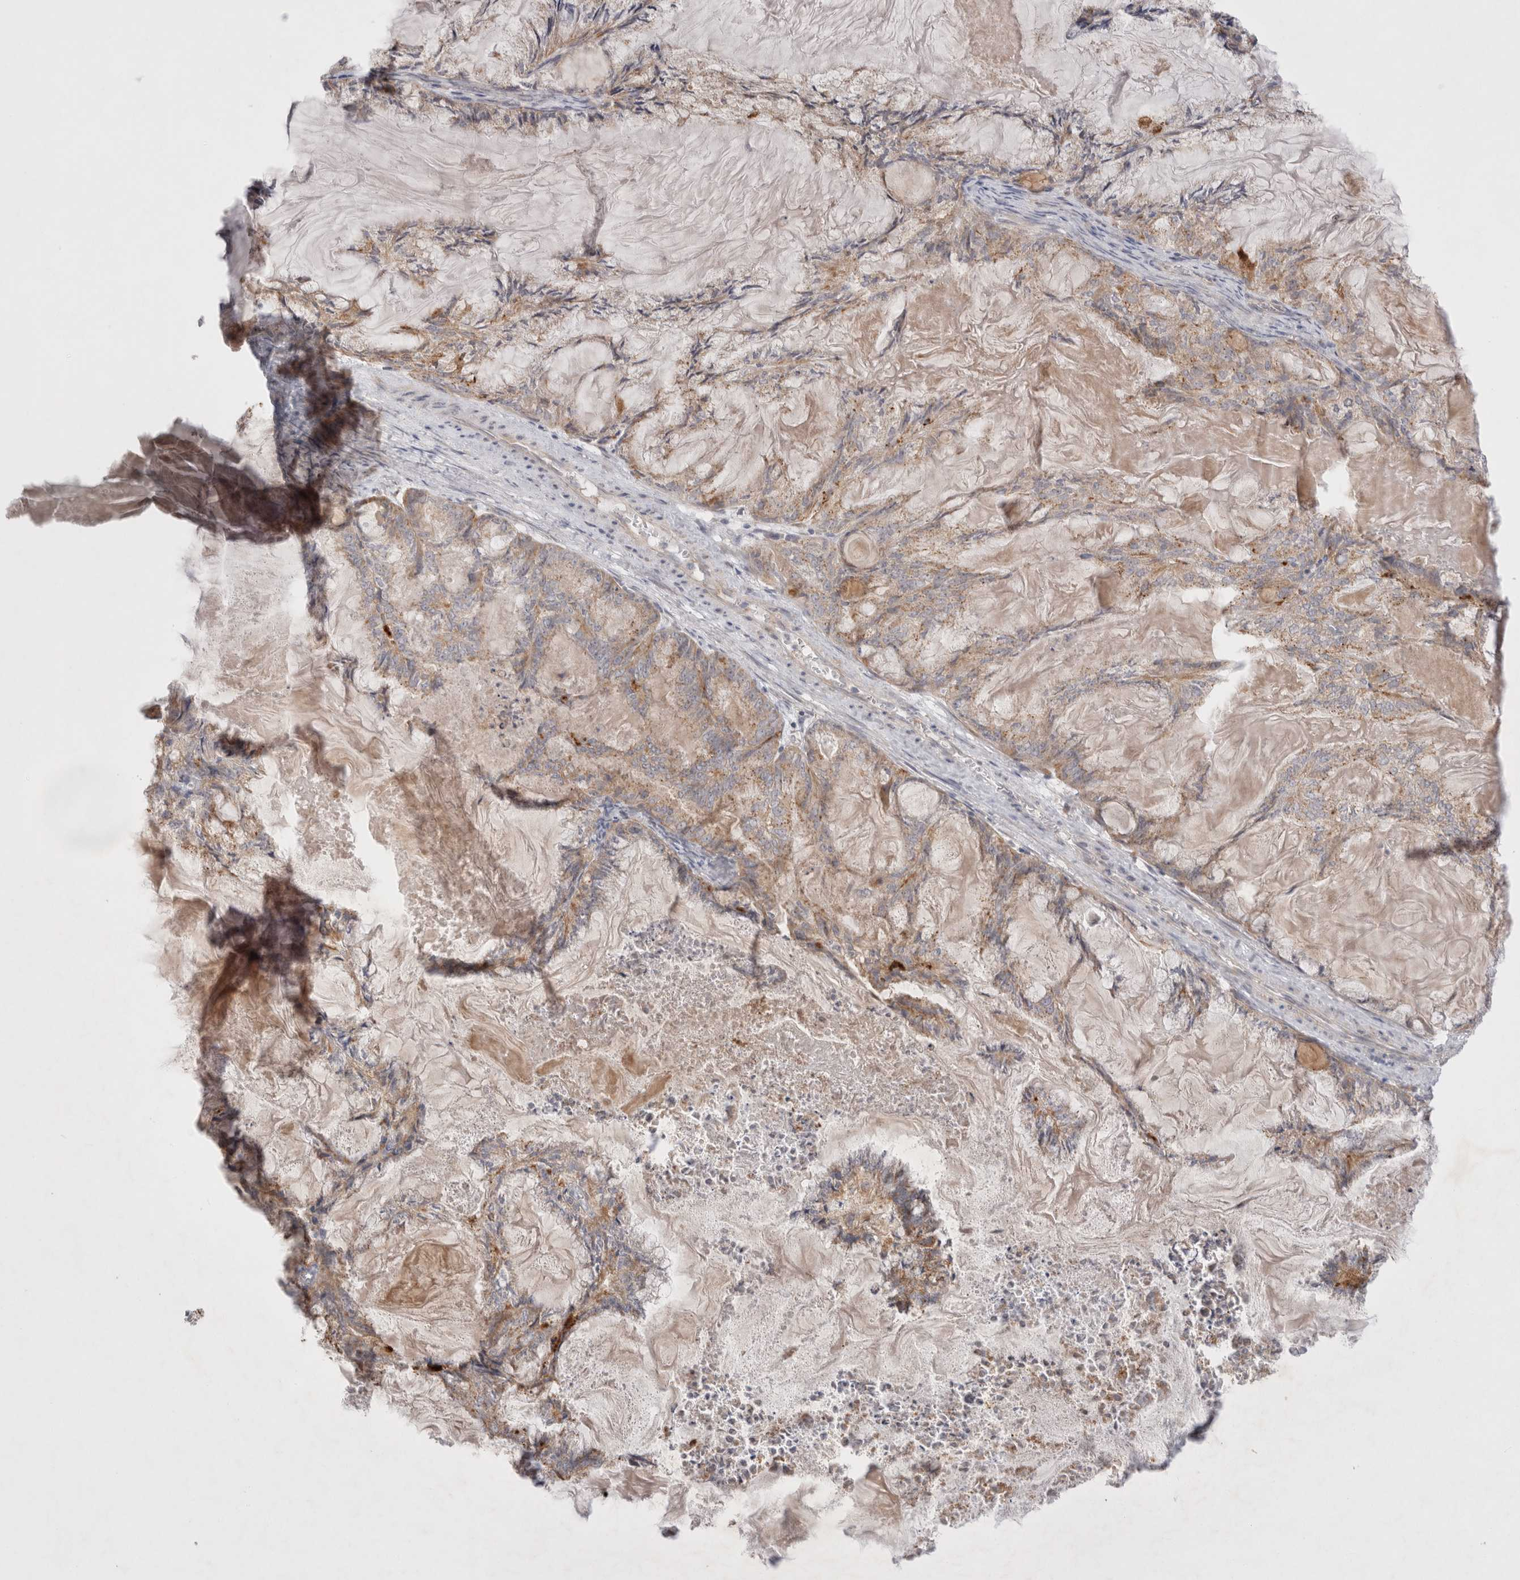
{"staining": {"intensity": "moderate", "quantity": ">75%", "location": "cytoplasmic/membranous"}, "tissue": "endometrial cancer", "cell_type": "Tumor cells", "image_type": "cancer", "snomed": [{"axis": "morphology", "description": "Adenocarcinoma, NOS"}, {"axis": "topography", "description": "Endometrium"}], "caption": "Immunohistochemical staining of human endometrial adenocarcinoma reveals medium levels of moderate cytoplasmic/membranous staining in approximately >75% of tumor cells. The staining was performed using DAB (3,3'-diaminobenzidine), with brown indicating positive protein expression. Nuclei are stained blue with hematoxylin.", "gene": "NPC1", "patient": {"sex": "female", "age": 86}}